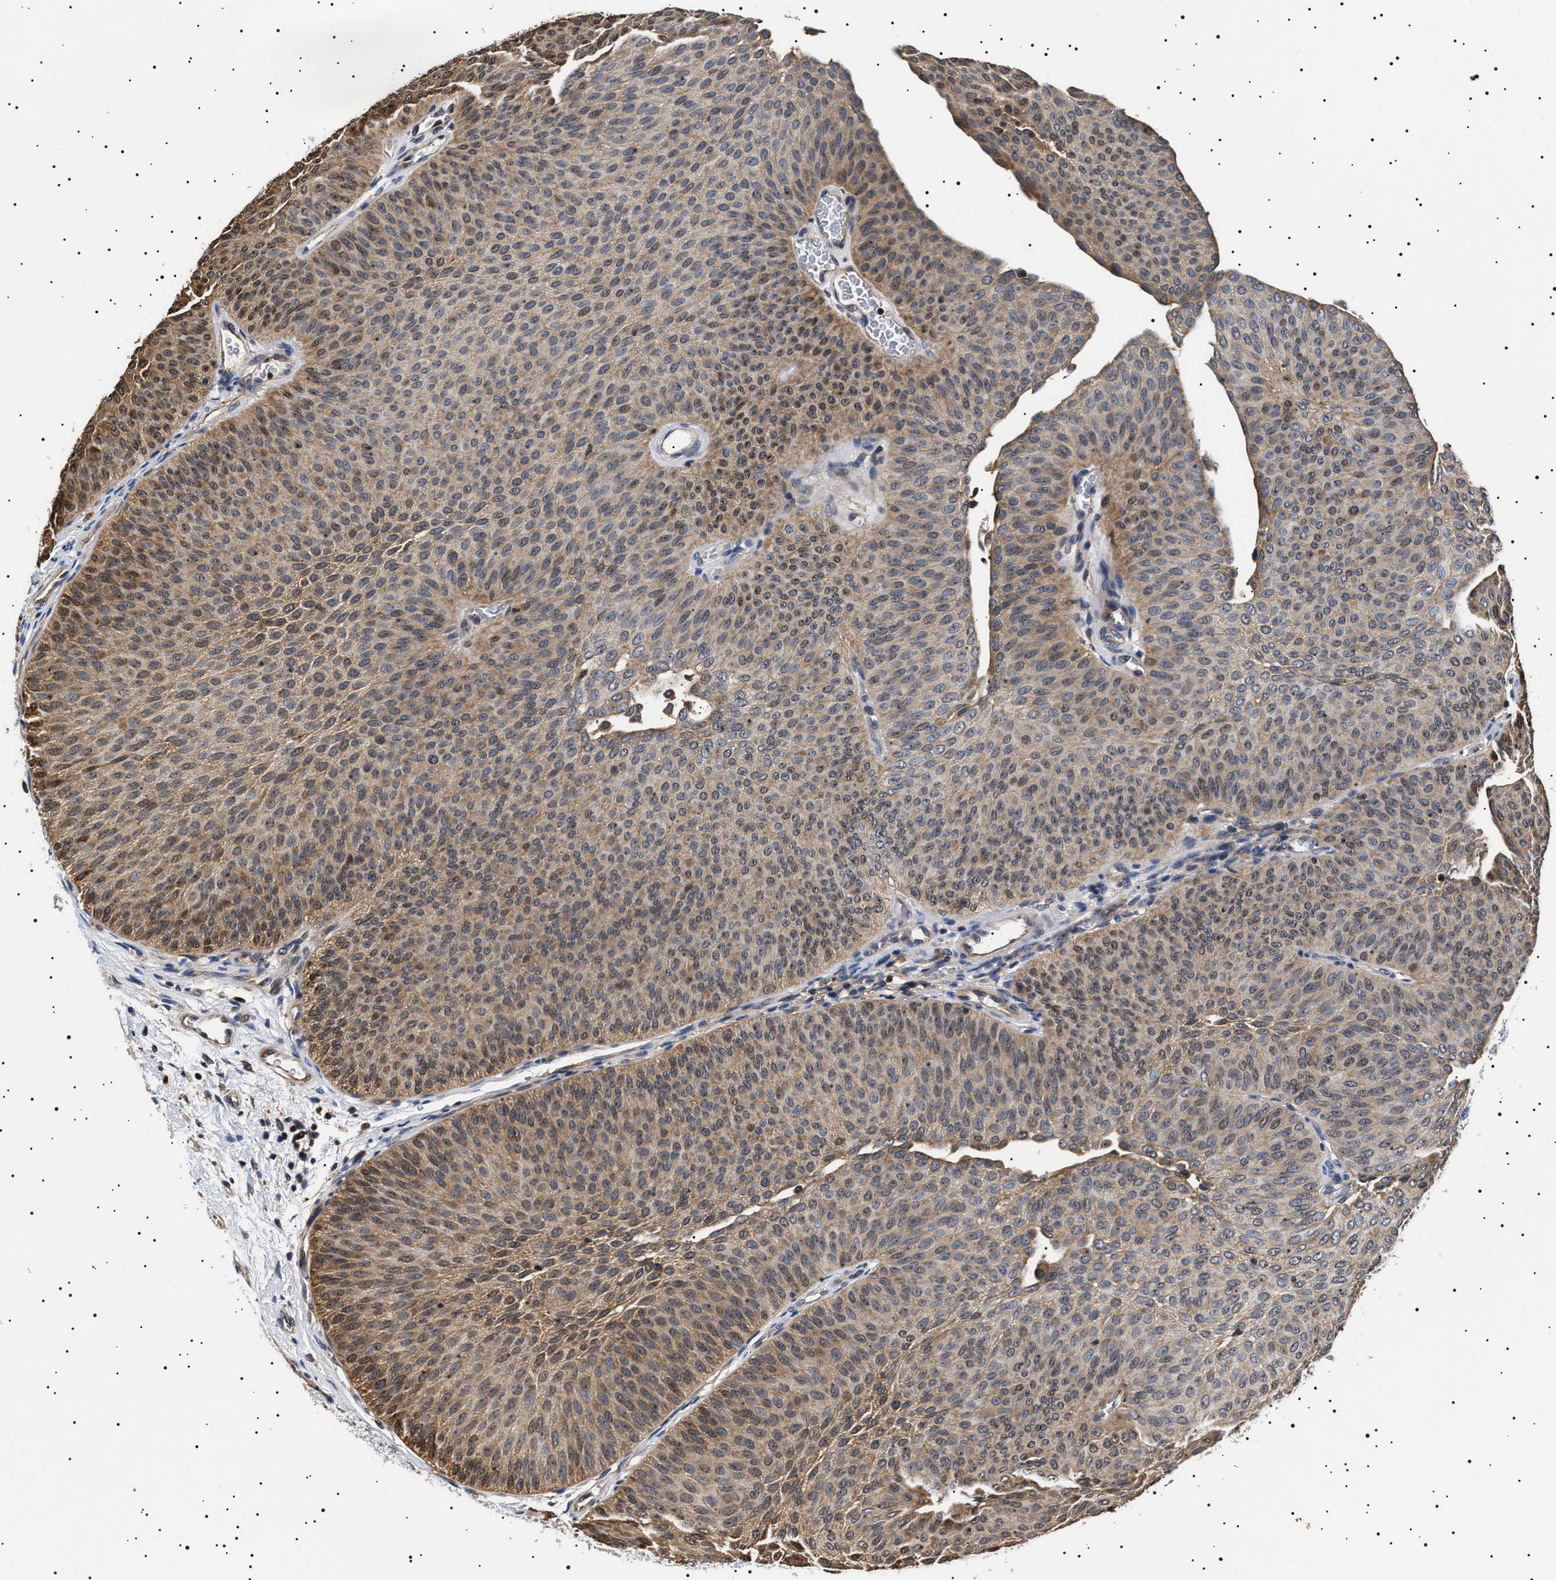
{"staining": {"intensity": "moderate", "quantity": ">75%", "location": "cytoplasmic/membranous,nuclear"}, "tissue": "urothelial cancer", "cell_type": "Tumor cells", "image_type": "cancer", "snomed": [{"axis": "morphology", "description": "Urothelial carcinoma, Low grade"}, {"axis": "topography", "description": "Urinary bladder"}], "caption": "Immunohistochemistry (IHC) of low-grade urothelial carcinoma exhibits medium levels of moderate cytoplasmic/membranous and nuclear staining in about >75% of tumor cells. The protein of interest is stained brown, and the nuclei are stained in blue (DAB (3,3'-diaminobenzidine) IHC with brightfield microscopy, high magnification).", "gene": "SLC4A7", "patient": {"sex": "female", "age": 60}}